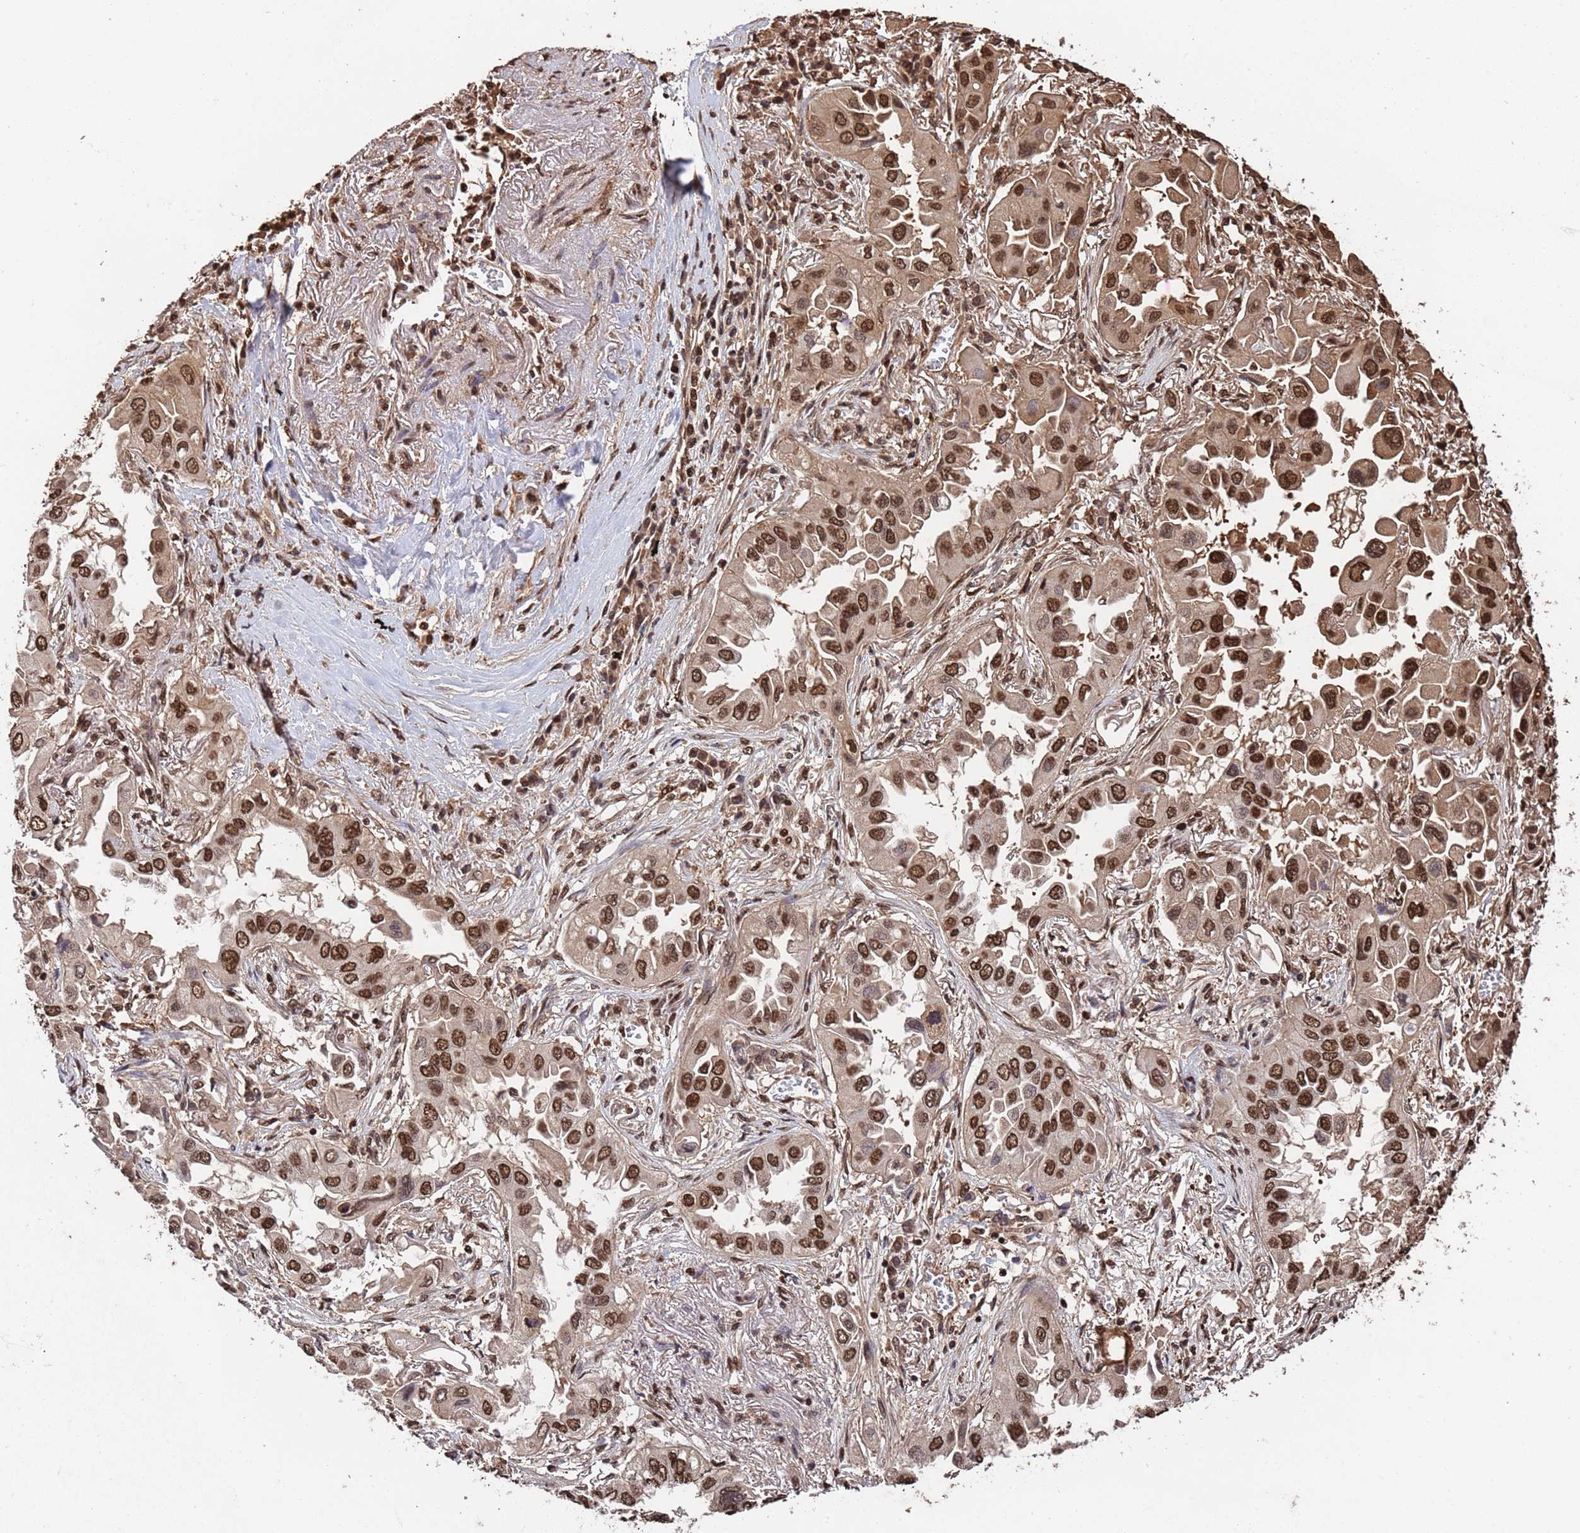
{"staining": {"intensity": "moderate", "quantity": ">75%", "location": "nuclear"}, "tissue": "lung cancer", "cell_type": "Tumor cells", "image_type": "cancer", "snomed": [{"axis": "morphology", "description": "Adenocarcinoma, NOS"}, {"axis": "topography", "description": "Lung"}], "caption": "Lung cancer (adenocarcinoma) stained with IHC demonstrates moderate nuclear staining in about >75% of tumor cells.", "gene": "SUMO4", "patient": {"sex": "female", "age": 76}}